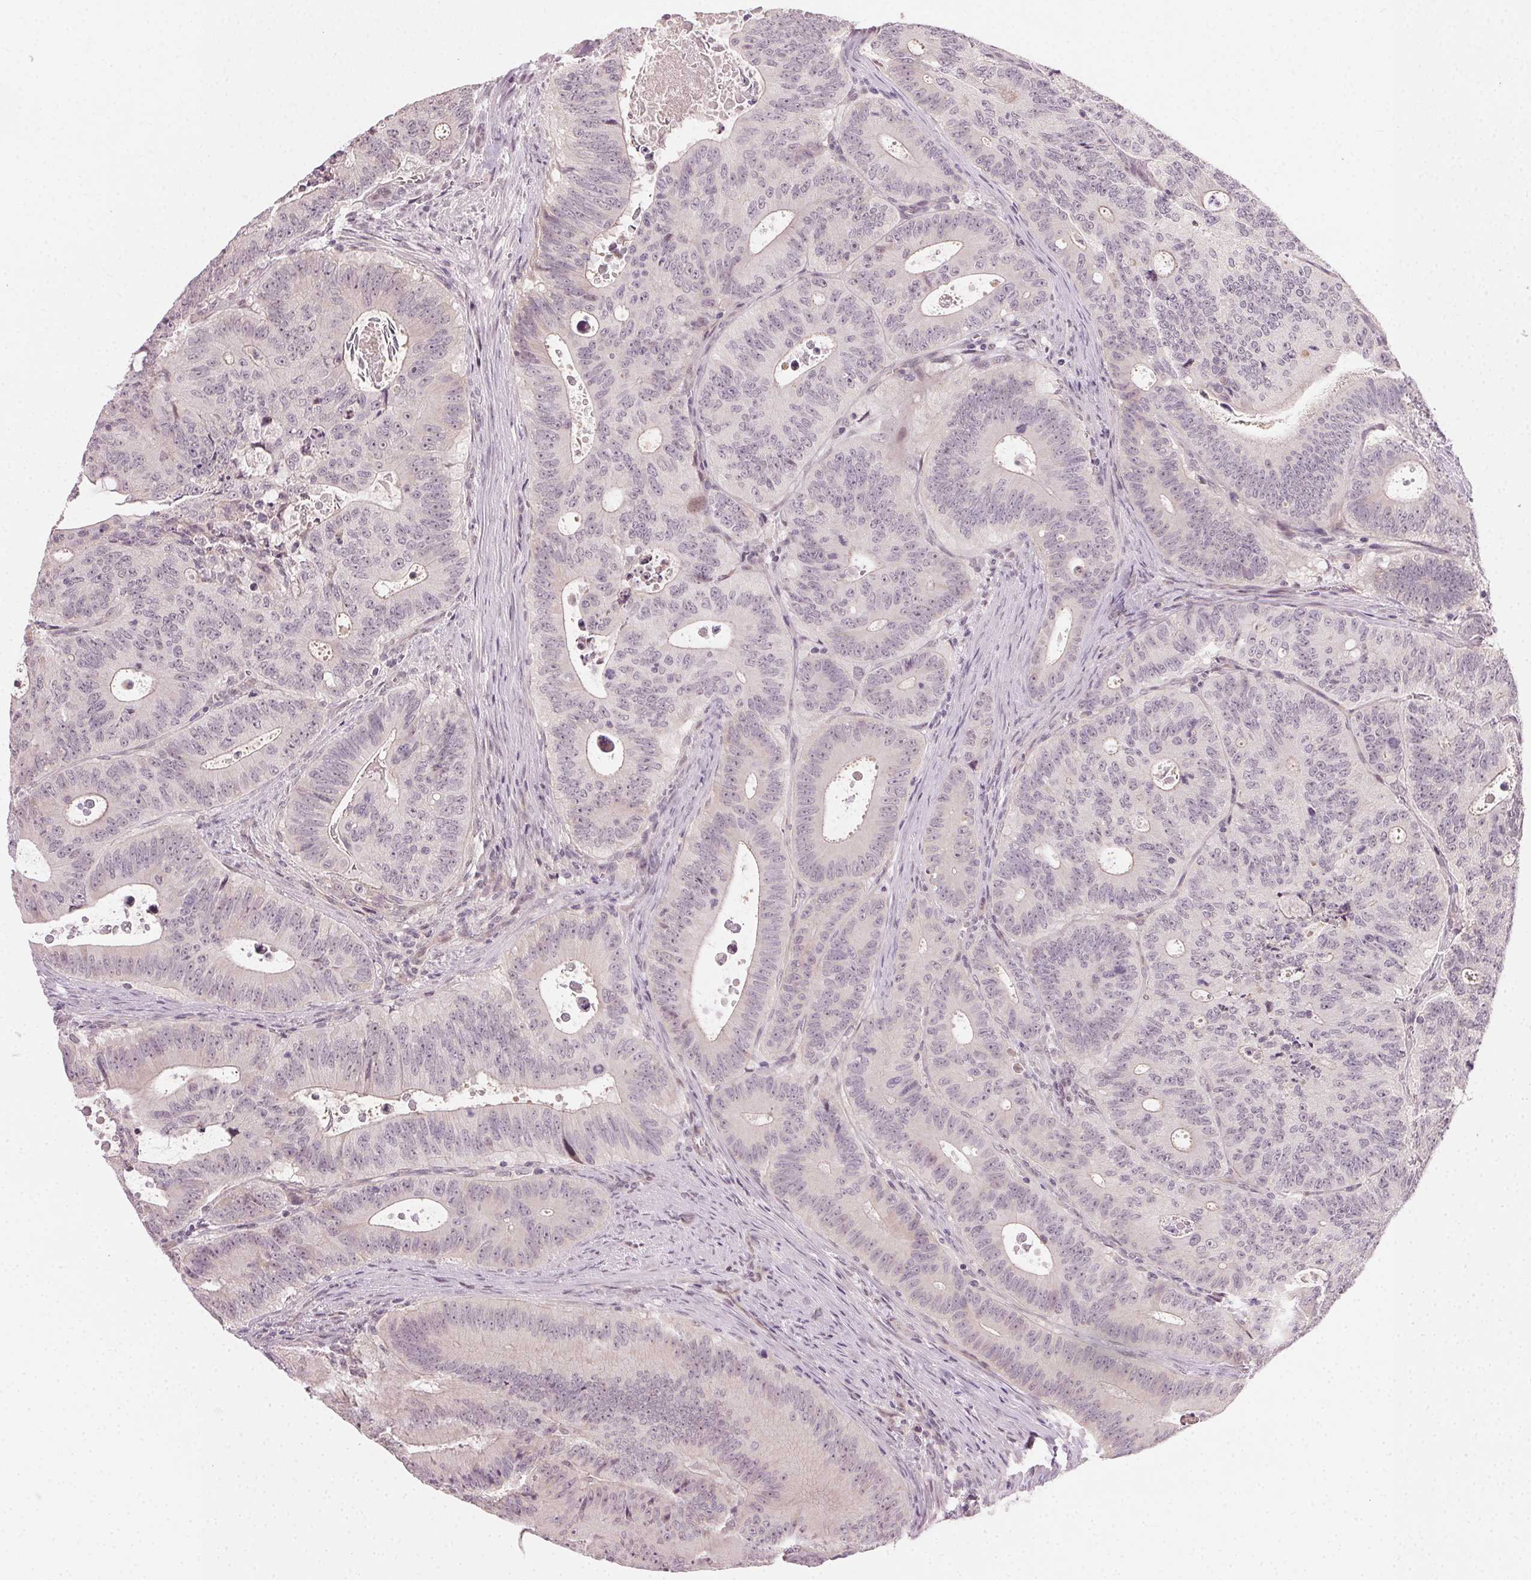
{"staining": {"intensity": "negative", "quantity": "none", "location": "none"}, "tissue": "colorectal cancer", "cell_type": "Tumor cells", "image_type": "cancer", "snomed": [{"axis": "morphology", "description": "Adenocarcinoma, NOS"}, {"axis": "topography", "description": "Colon"}], "caption": "Immunohistochemistry micrograph of neoplastic tissue: human adenocarcinoma (colorectal) stained with DAB exhibits no significant protein expression in tumor cells. (IHC, brightfield microscopy, high magnification).", "gene": "TUB", "patient": {"sex": "male", "age": 62}}